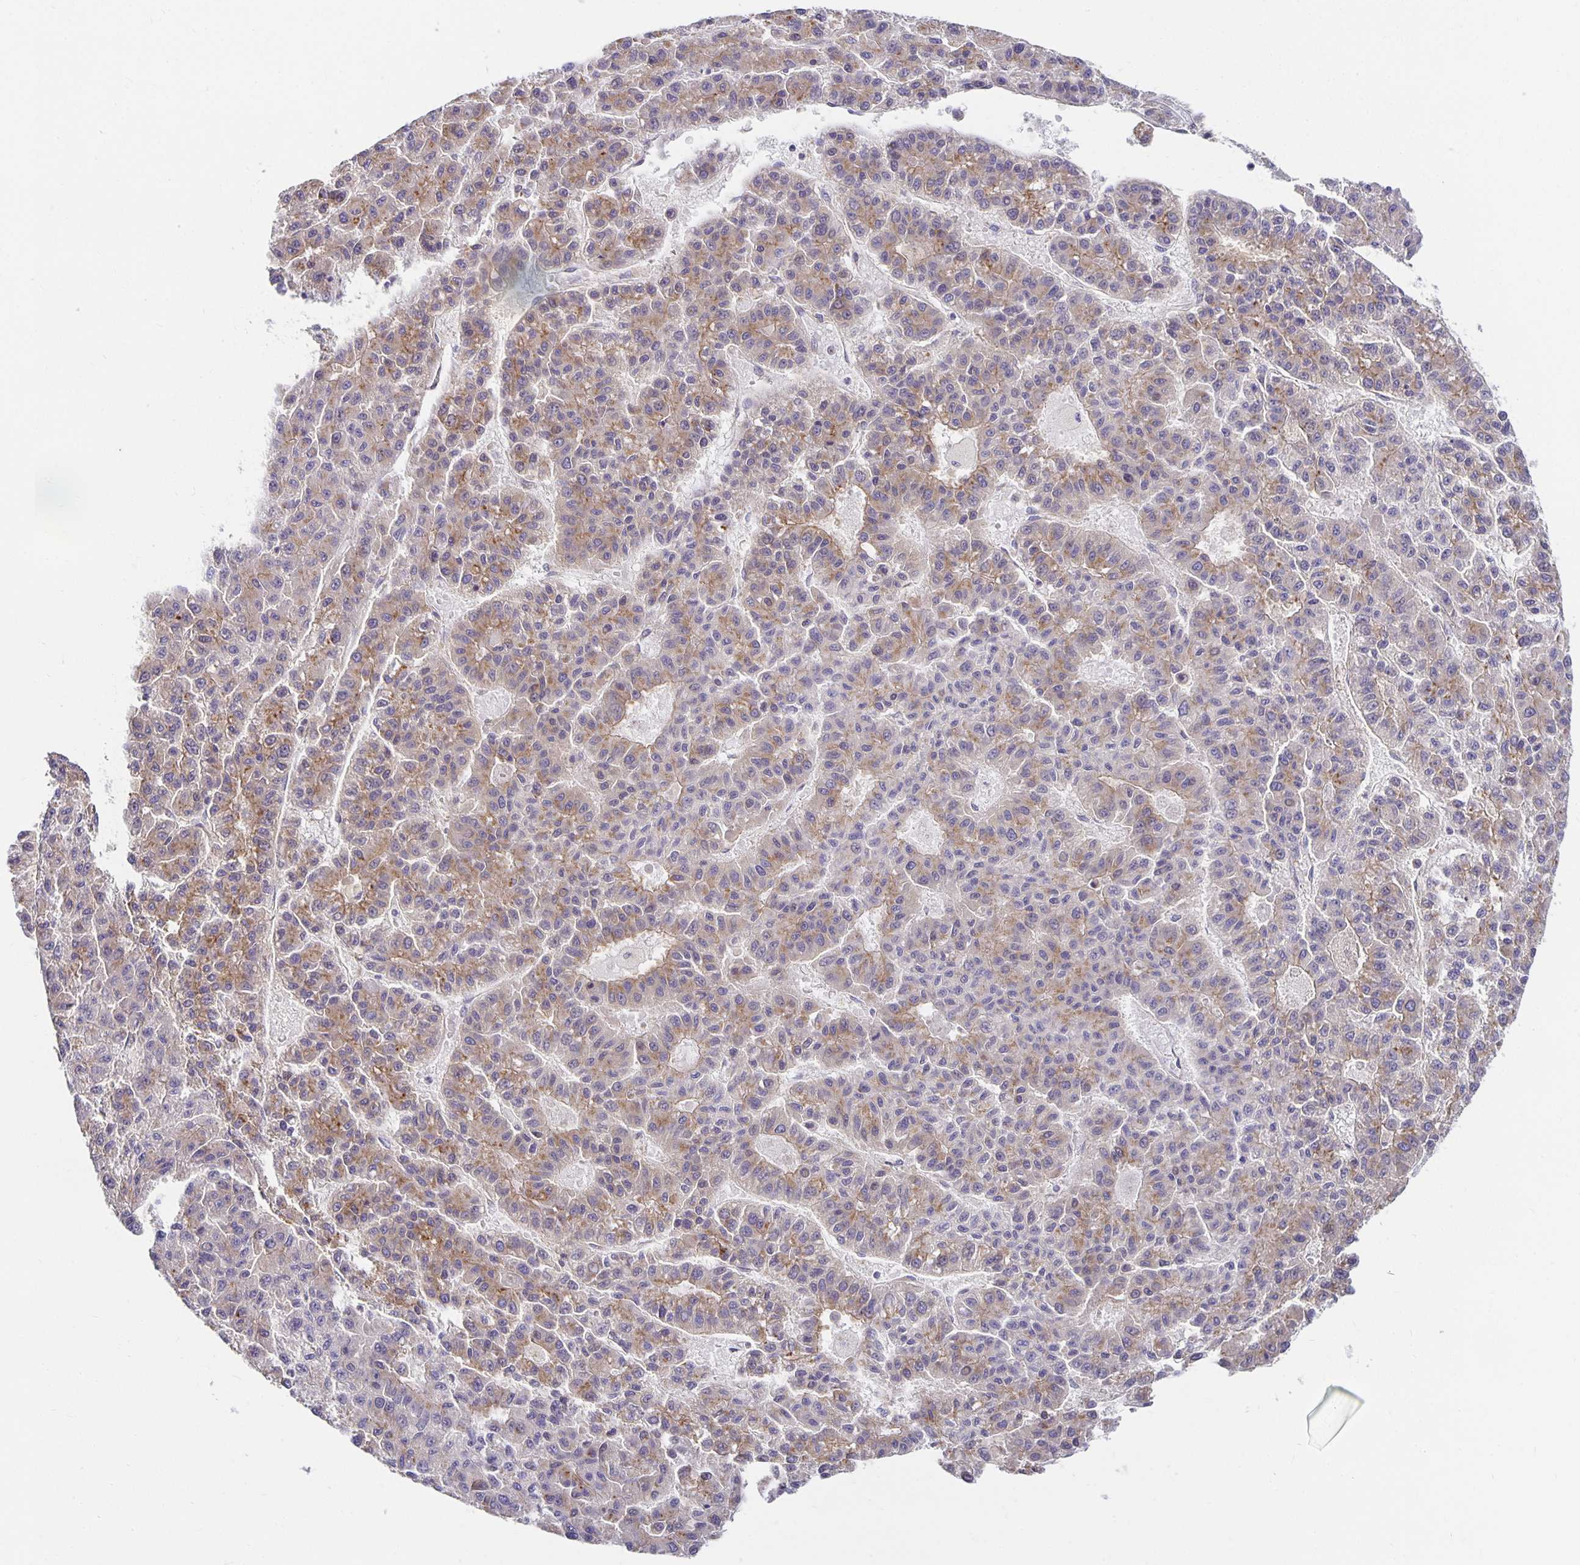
{"staining": {"intensity": "weak", "quantity": "25%-75%", "location": "cytoplasmic/membranous"}, "tissue": "liver cancer", "cell_type": "Tumor cells", "image_type": "cancer", "snomed": [{"axis": "morphology", "description": "Carcinoma, Hepatocellular, NOS"}, {"axis": "topography", "description": "Liver"}], "caption": "DAB immunohistochemical staining of liver cancer demonstrates weak cytoplasmic/membranous protein expression in approximately 25%-75% of tumor cells.", "gene": "USO1", "patient": {"sex": "male", "age": 70}}